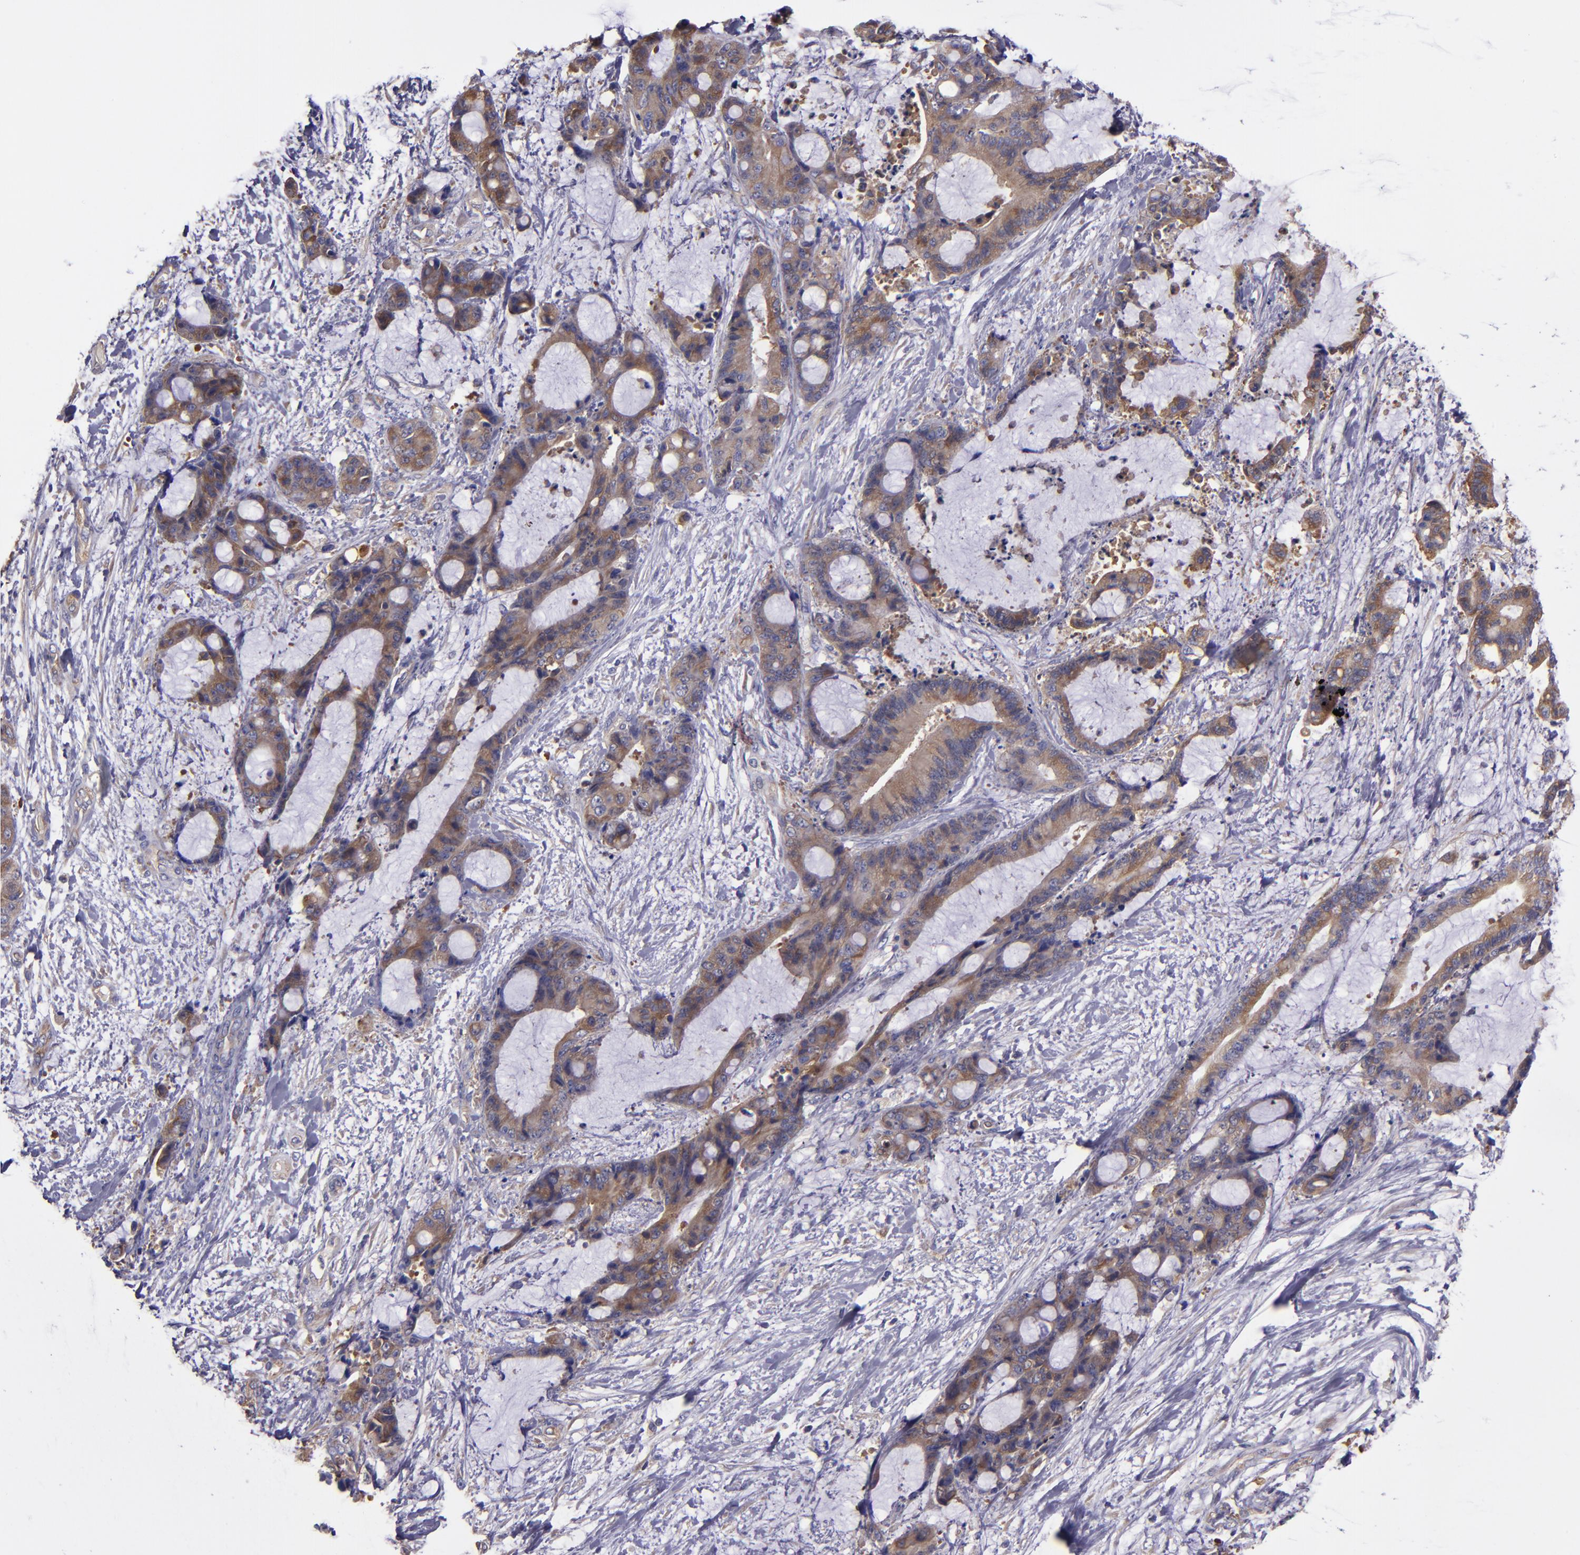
{"staining": {"intensity": "moderate", "quantity": ">75%", "location": "cytoplasmic/membranous"}, "tissue": "liver cancer", "cell_type": "Tumor cells", "image_type": "cancer", "snomed": [{"axis": "morphology", "description": "Cholangiocarcinoma"}, {"axis": "topography", "description": "Liver"}], "caption": "Cholangiocarcinoma (liver) stained for a protein demonstrates moderate cytoplasmic/membranous positivity in tumor cells. (DAB IHC, brown staining for protein, blue staining for nuclei).", "gene": "CARS1", "patient": {"sex": "female", "age": 73}}